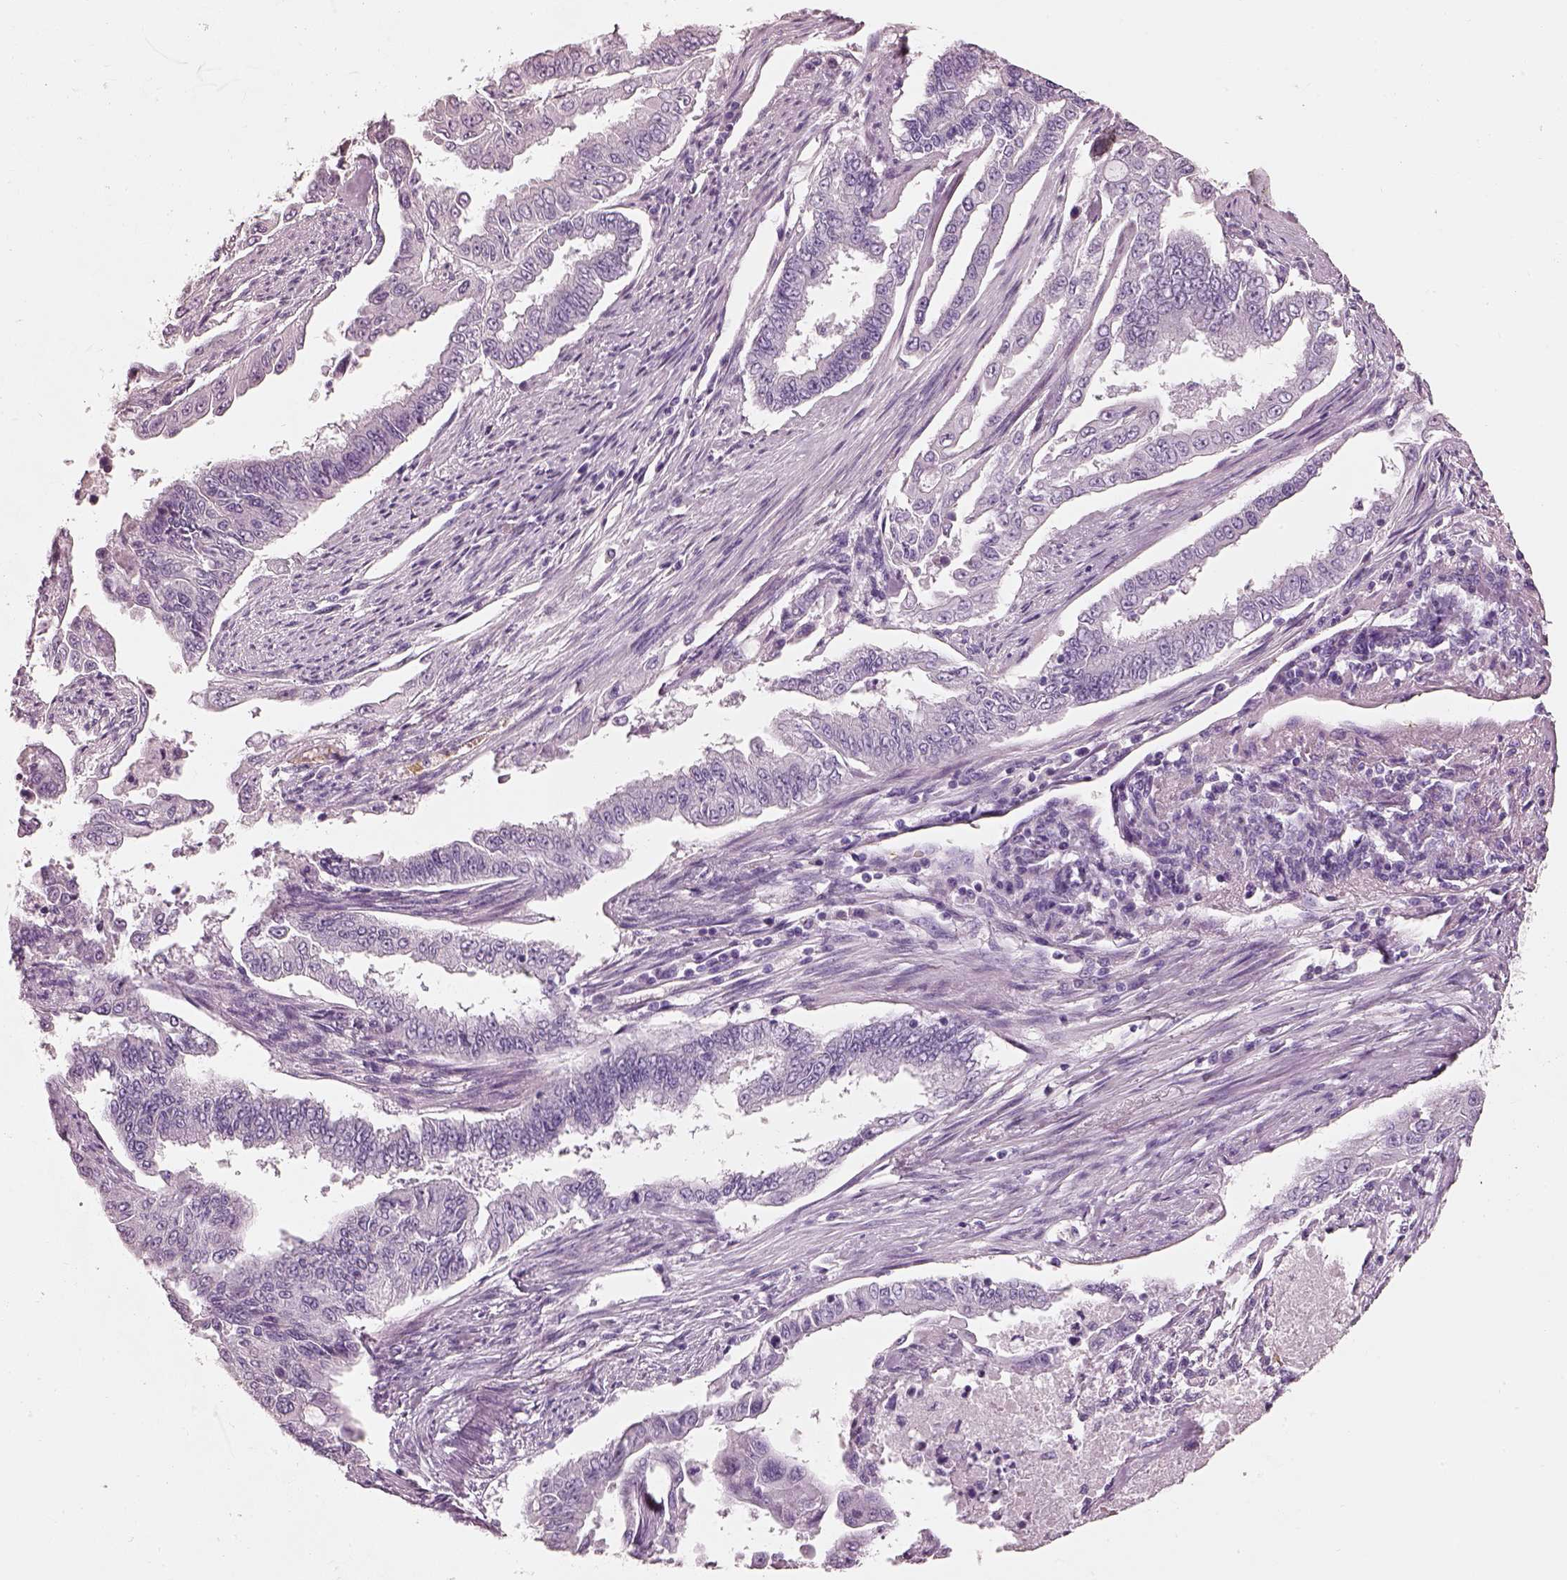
{"staining": {"intensity": "negative", "quantity": "none", "location": "none"}, "tissue": "endometrial cancer", "cell_type": "Tumor cells", "image_type": "cancer", "snomed": [{"axis": "morphology", "description": "Adenocarcinoma, NOS"}, {"axis": "topography", "description": "Uterus"}], "caption": "DAB immunohistochemical staining of endometrial adenocarcinoma shows no significant expression in tumor cells.", "gene": "PNOC", "patient": {"sex": "female", "age": 59}}